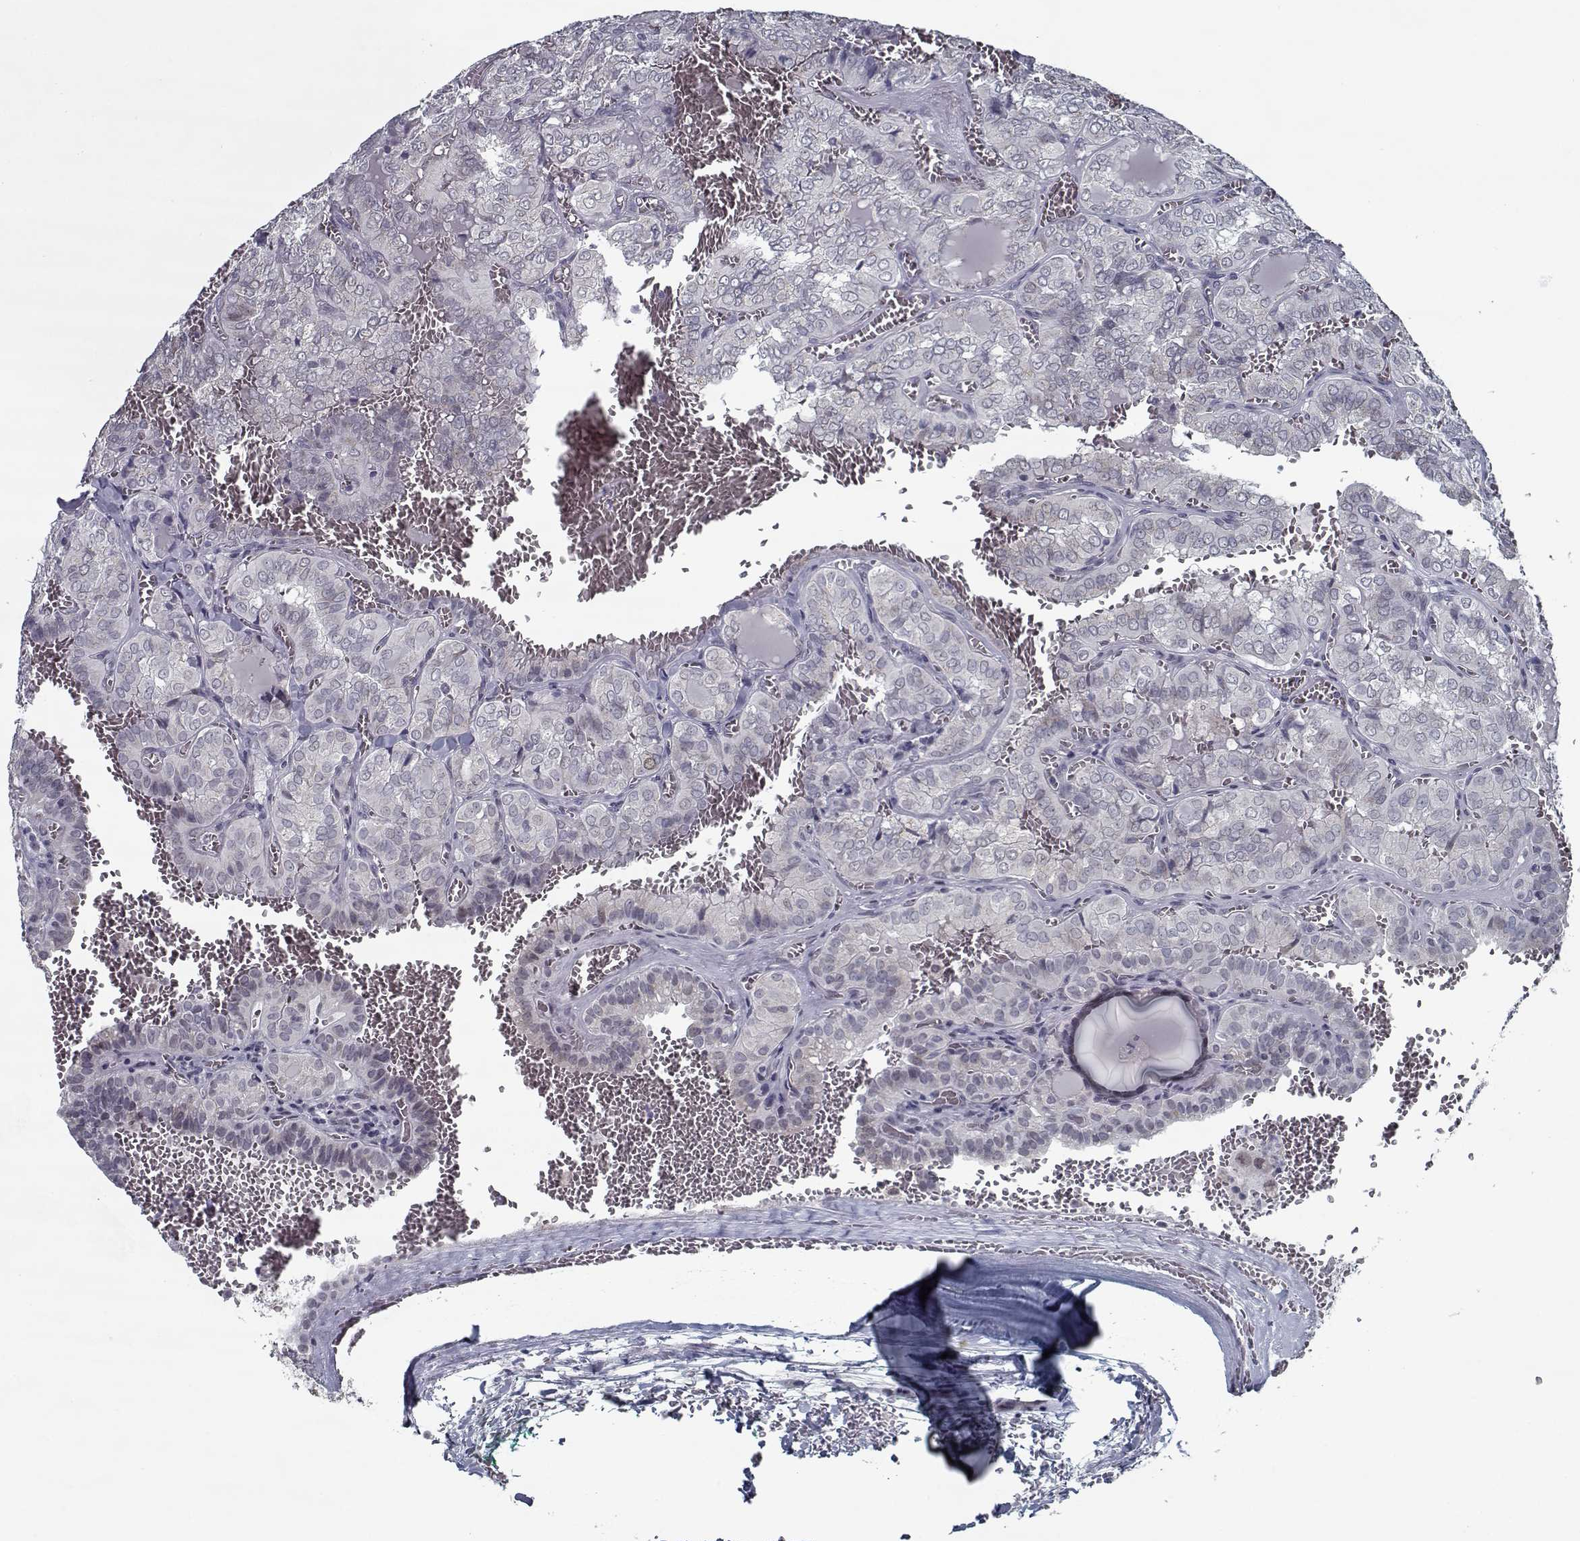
{"staining": {"intensity": "negative", "quantity": "none", "location": "none"}, "tissue": "thyroid cancer", "cell_type": "Tumor cells", "image_type": "cancer", "snomed": [{"axis": "morphology", "description": "Papillary adenocarcinoma, NOS"}, {"axis": "topography", "description": "Thyroid gland"}], "caption": "Thyroid papillary adenocarcinoma was stained to show a protein in brown. There is no significant positivity in tumor cells.", "gene": "SEC16B", "patient": {"sex": "female", "age": 41}}